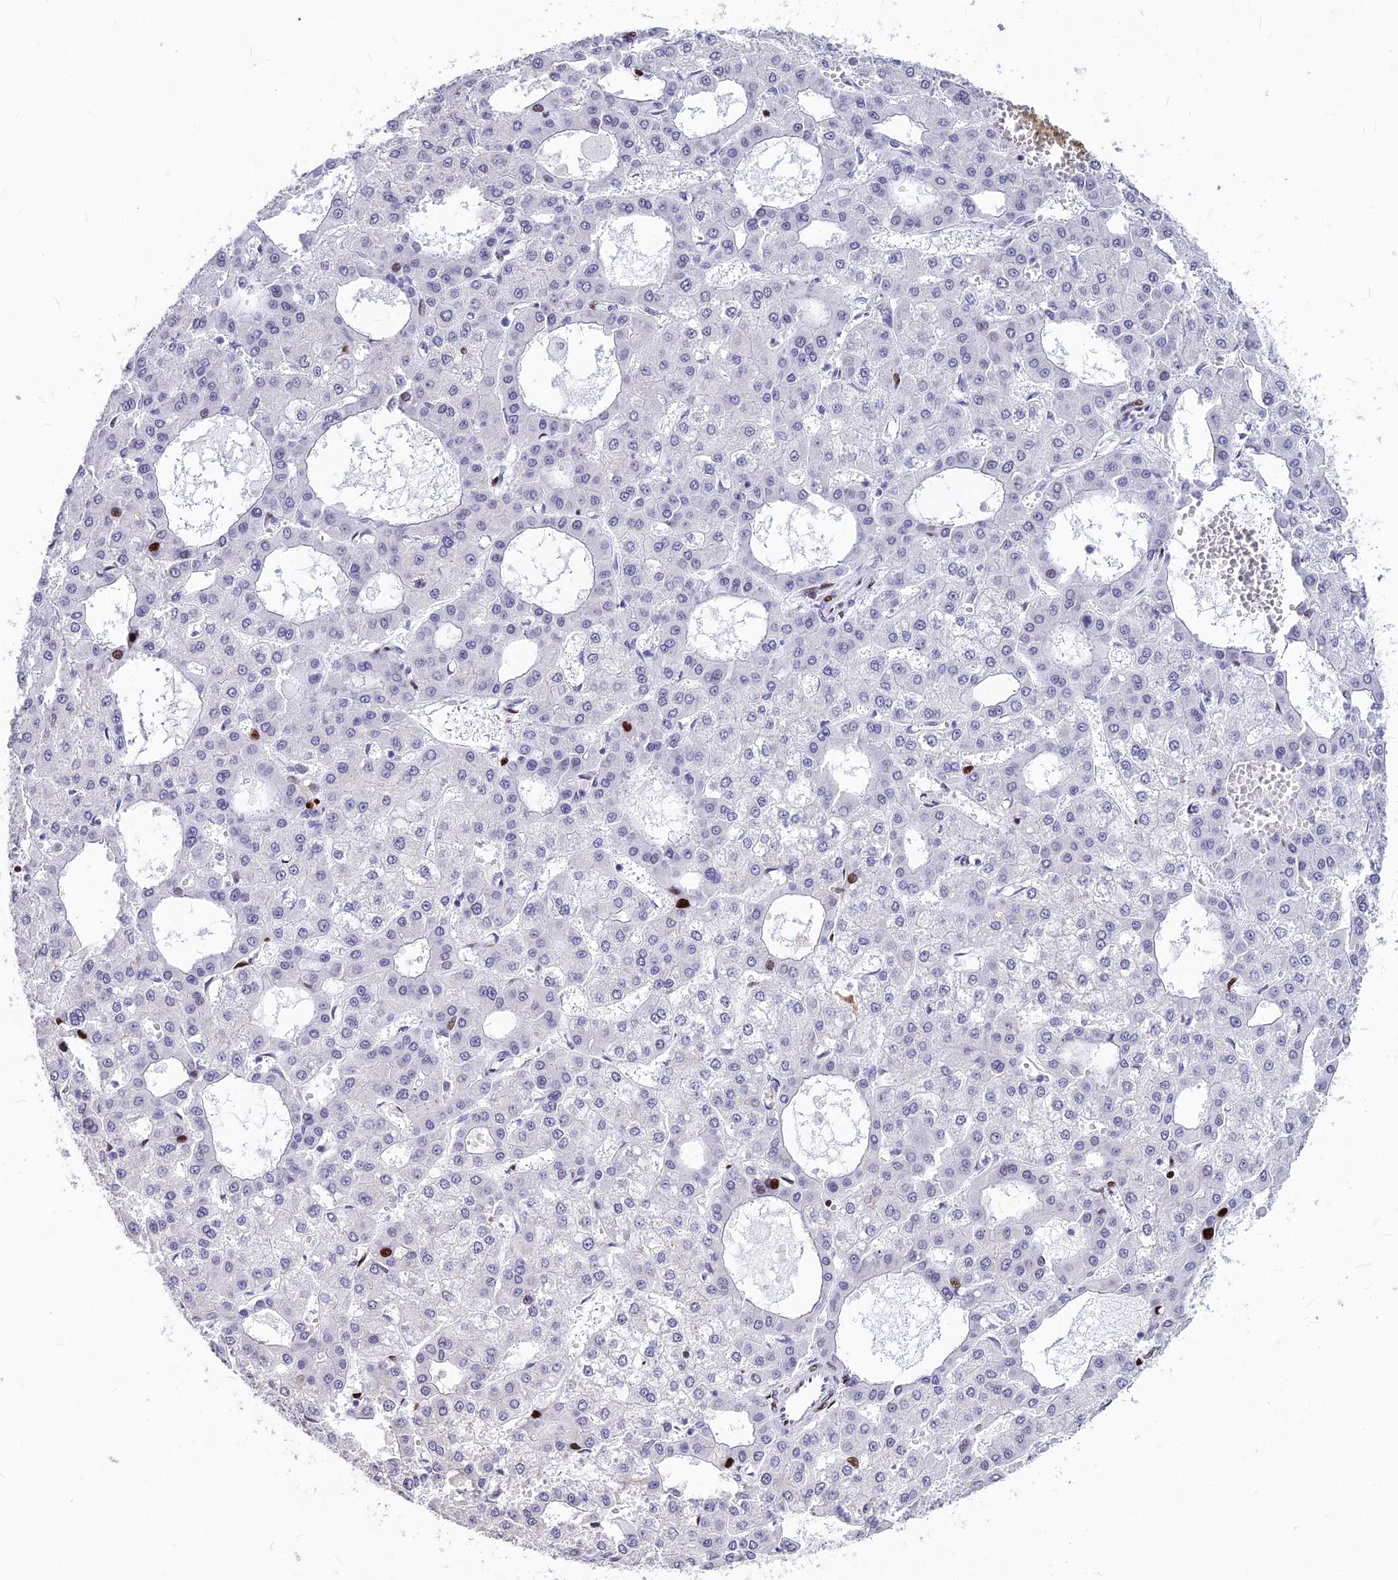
{"staining": {"intensity": "strong", "quantity": "<25%", "location": "nuclear"}, "tissue": "liver cancer", "cell_type": "Tumor cells", "image_type": "cancer", "snomed": [{"axis": "morphology", "description": "Carcinoma, Hepatocellular, NOS"}, {"axis": "topography", "description": "Liver"}], "caption": "The photomicrograph displays staining of liver cancer (hepatocellular carcinoma), revealing strong nuclear protein positivity (brown color) within tumor cells.", "gene": "PRPS1", "patient": {"sex": "male", "age": 47}}